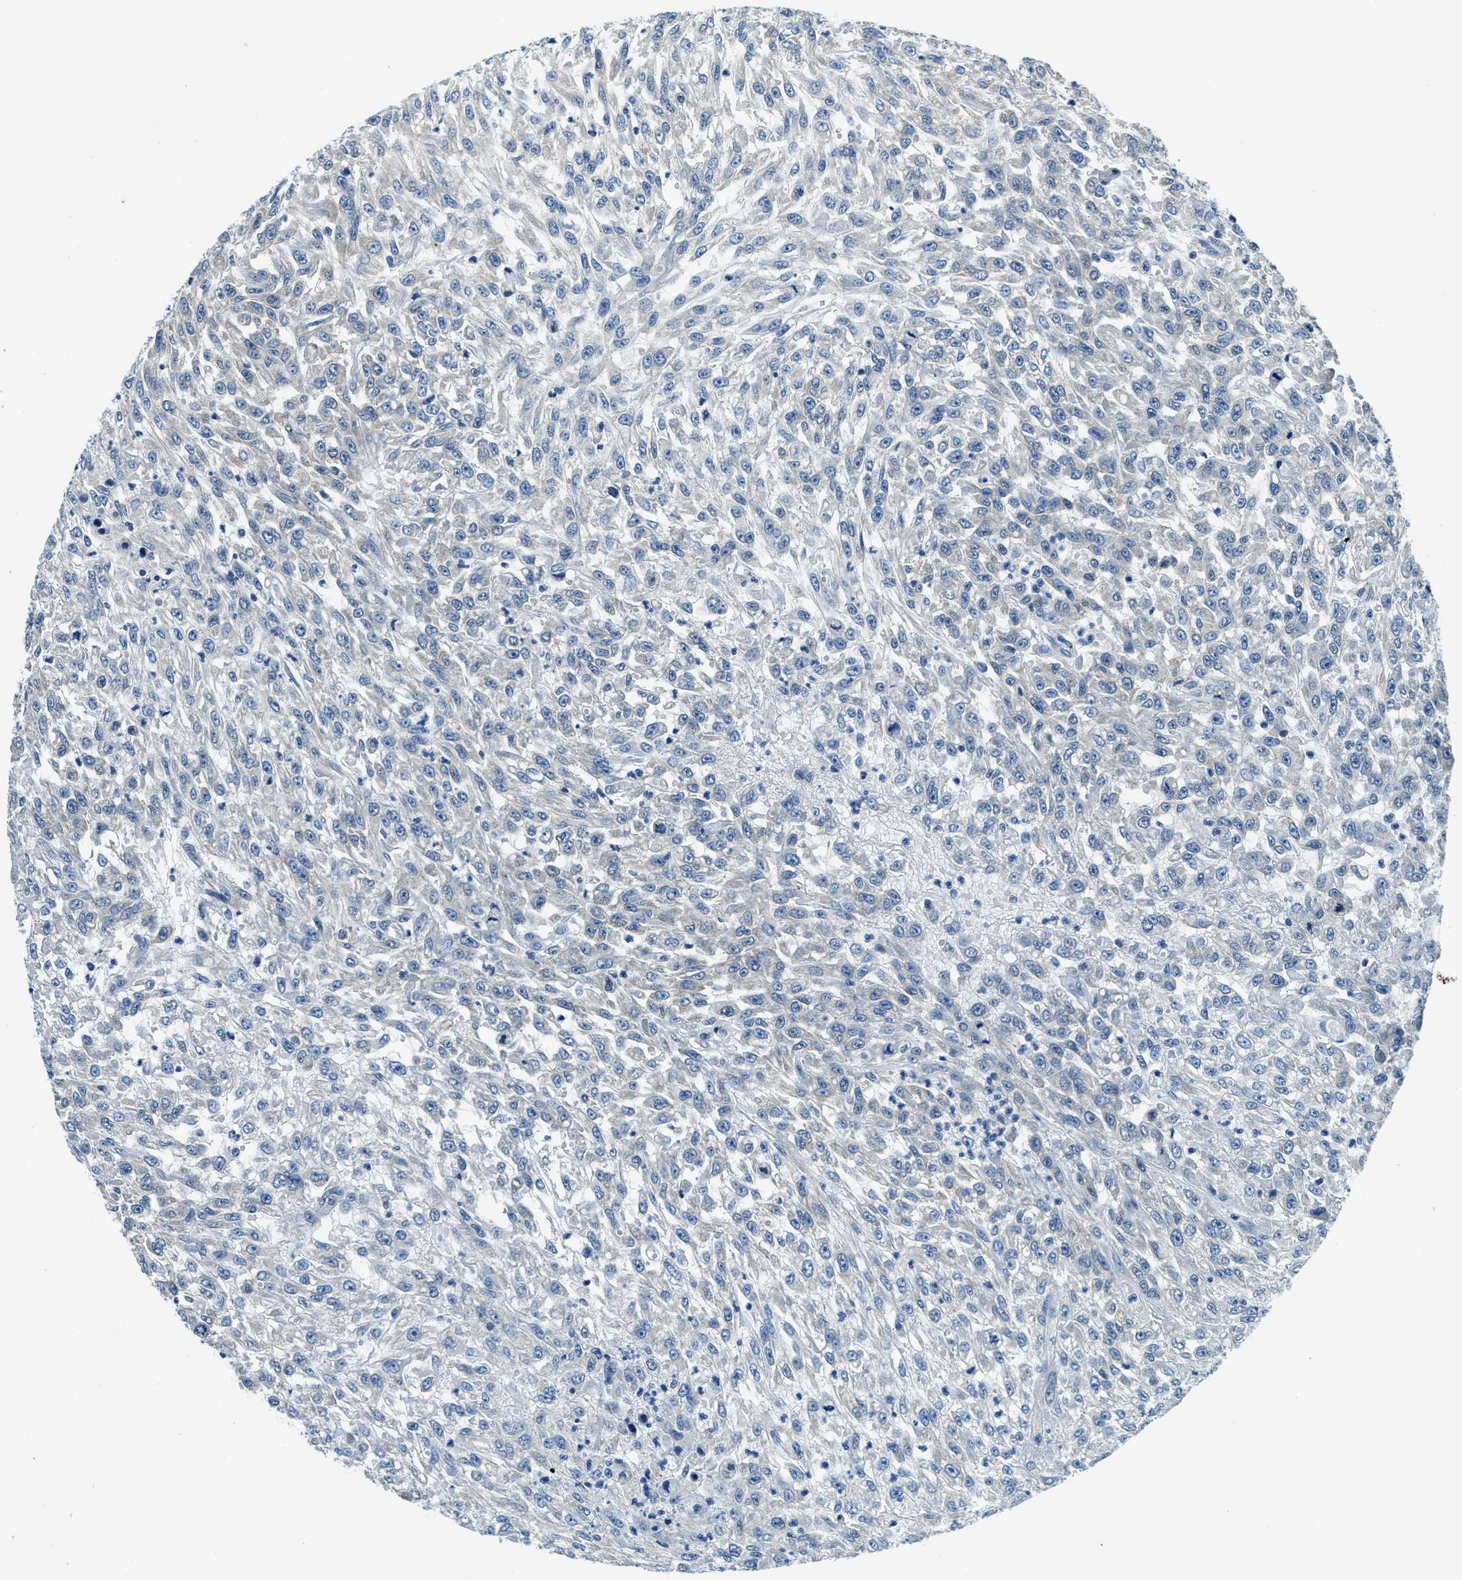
{"staining": {"intensity": "weak", "quantity": "25%-75%", "location": "cytoplasmic/membranous"}, "tissue": "urothelial cancer", "cell_type": "Tumor cells", "image_type": "cancer", "snomed": [{"axis": "morphology", "description": "Urothelial carcinoma, High grade"}, {"axis": "topography", "description": "Urinary bladder"}], "caption": "Weak cytoplasmic/membranous protein expression is present in about 25%-75% of tumor cells in high-grade urothelial carcinoma. (DAB IHC, brown staining for protein, blue staining for nuclei).", "gene": "UBAC2", "patient": {"sex": "male", "age": 46}}